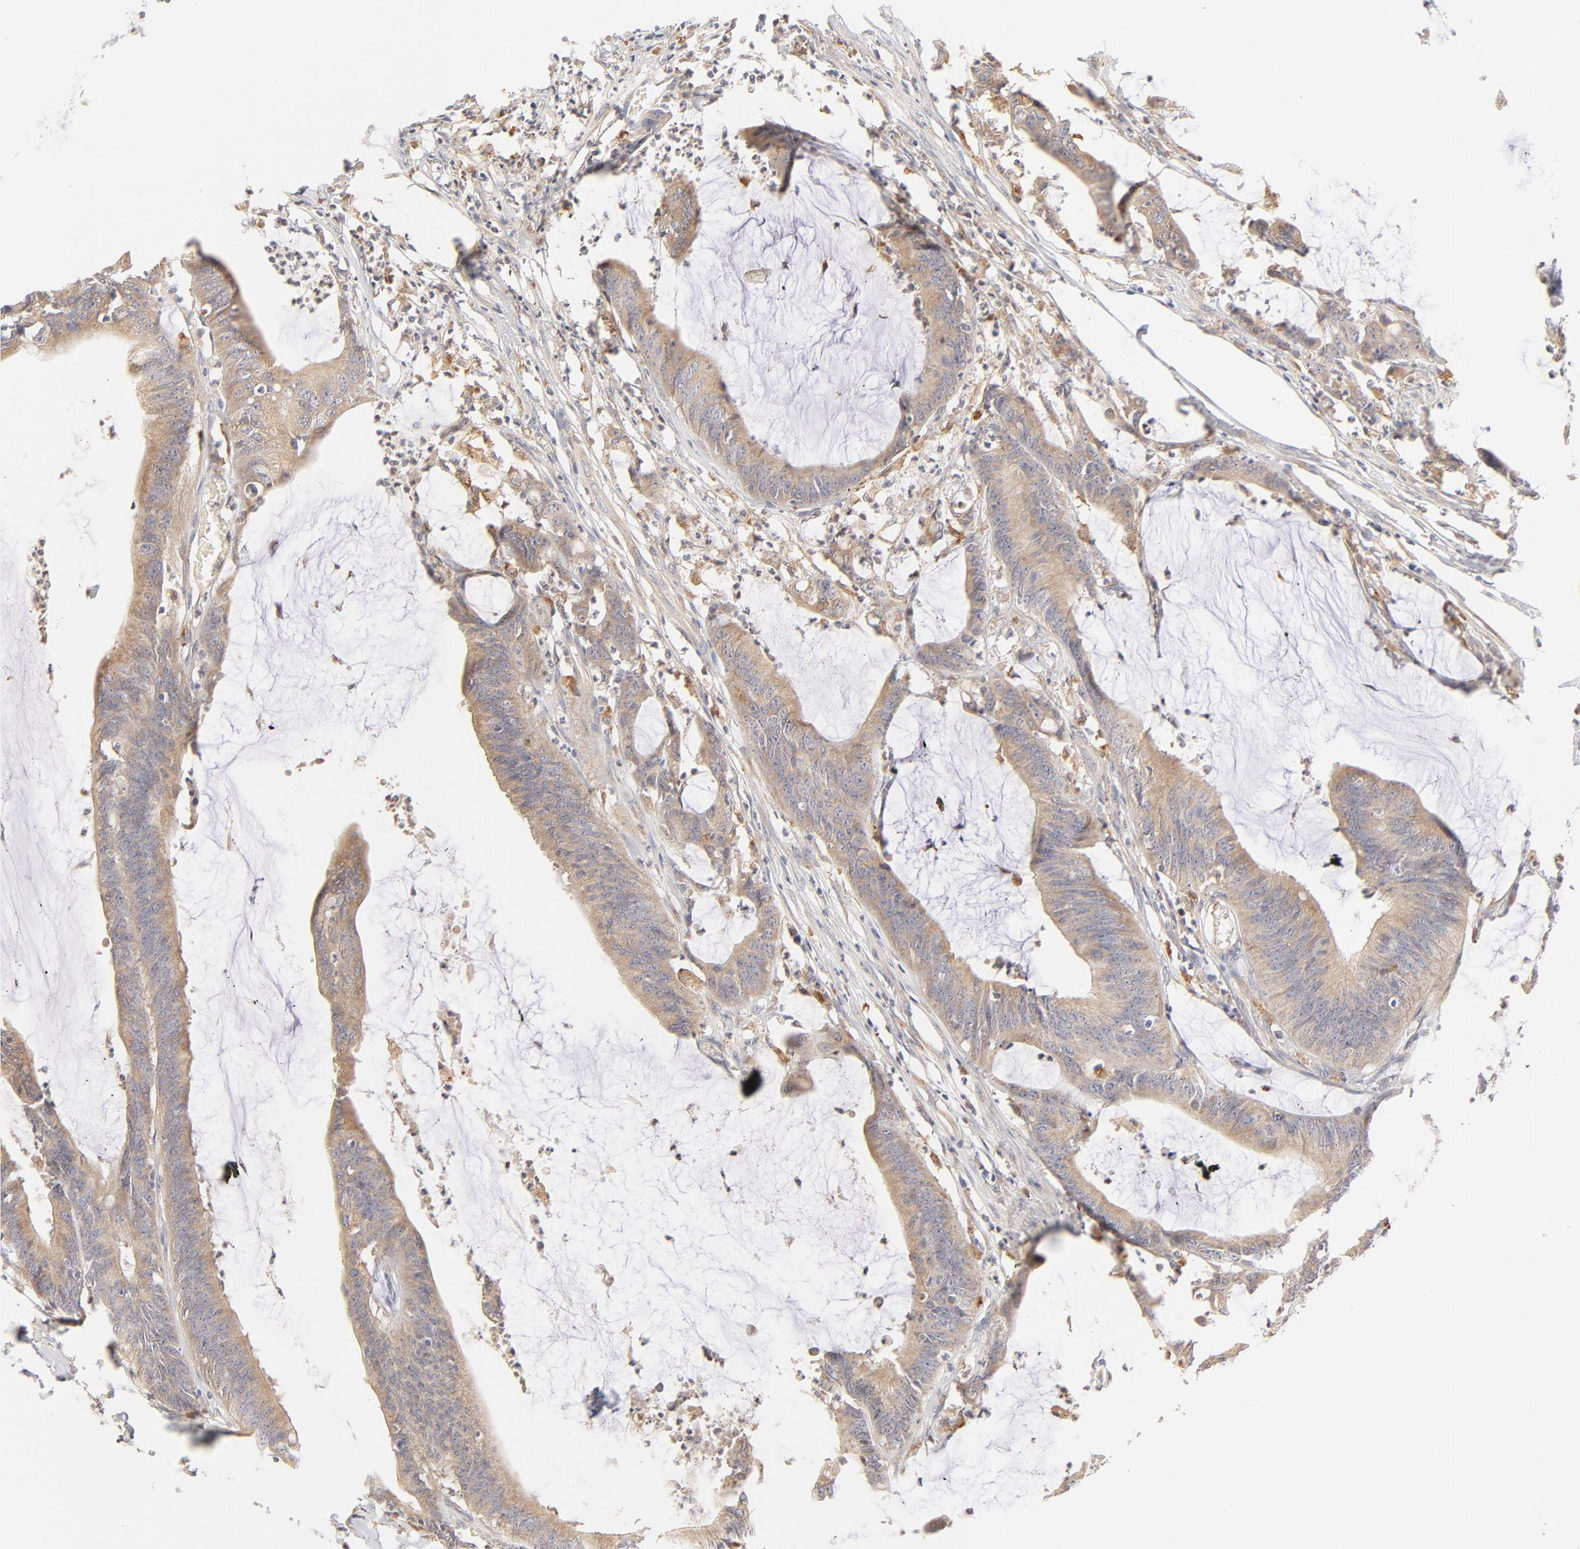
{"staining": {"intensity": "weak", "quantity": ">75%", "location": "cytoplasmic/membranous"}, "tissue": "colorectal cancer", "cell_type": "Tumor cells", "image_type": "cancer", "snomed": [{"axis": "morphology", "description": "Adenocarcinoma, NOS"}, {"axis": "topography", "description": "Rectum"}], "caption": "This is an image of IHC staining of adenocarcinoma (colorectal), which shows weak expression in the cytoplasmic/membranous of tumor cells.", "gene": "MTERF2", "patient": {"sex": "female", "age": 66}}